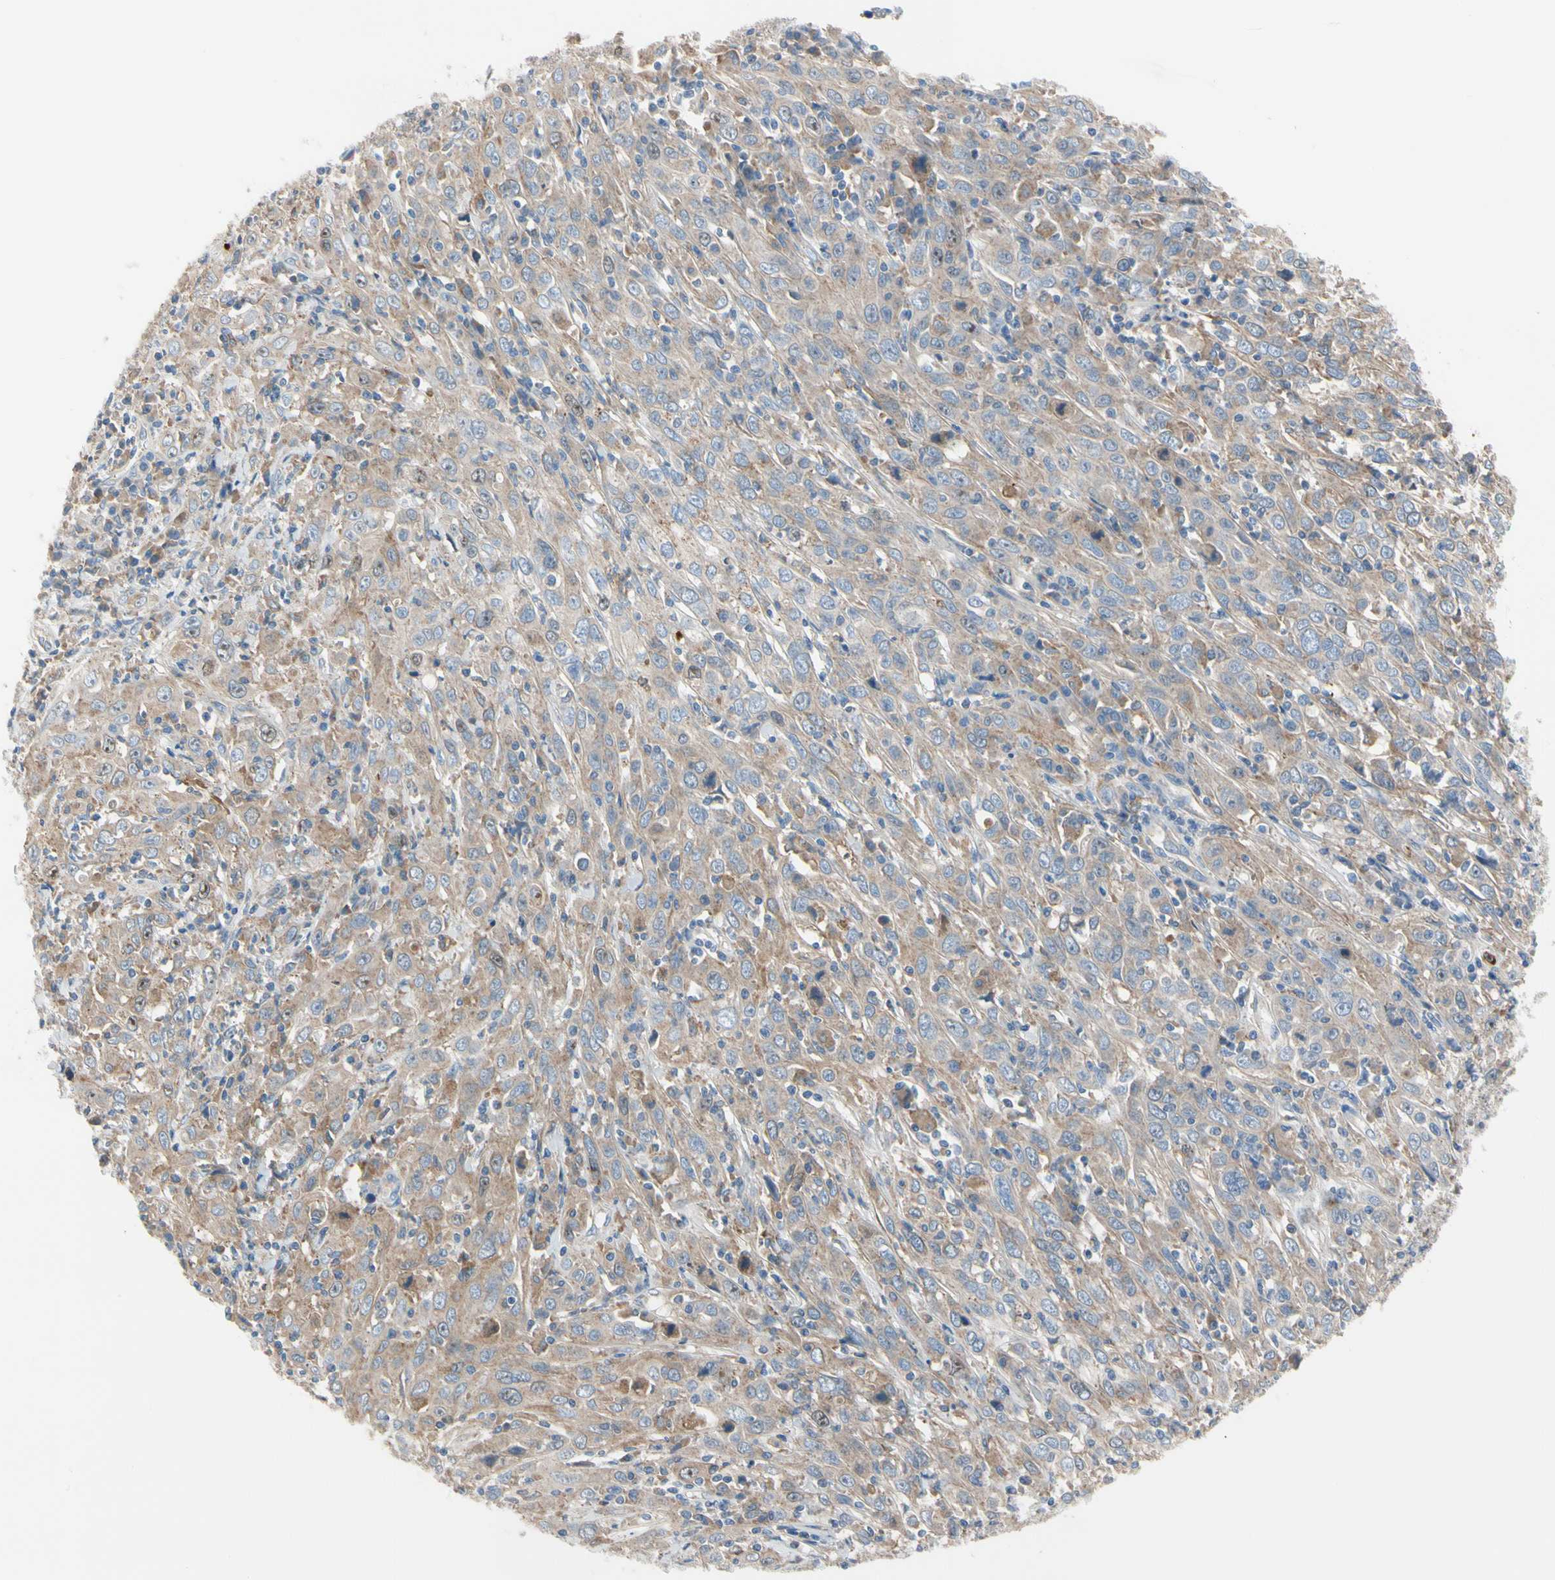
{"staining": {"intensity": "weak", "quantity": ">75%", "location": "cytoplasmic/membranous"}, "tissue": "cervical cancer", "cell_type": "Tumor cells", "image_type": "cancer", "snomed": [{"axis": "morphology", "description": "Squamous cell carcinoma, NOS"}, {"axis": "topography", "description": "Cervix"}], "caption": "DAB immunohistochemical staining of human cervical squamous cell carcinoma demonstrates weak cytoplasmic/membranous protein positivity in about >75% of tumor cells.", "gene": "HJURP", "patient": {"sex": "female", "age": 46}}